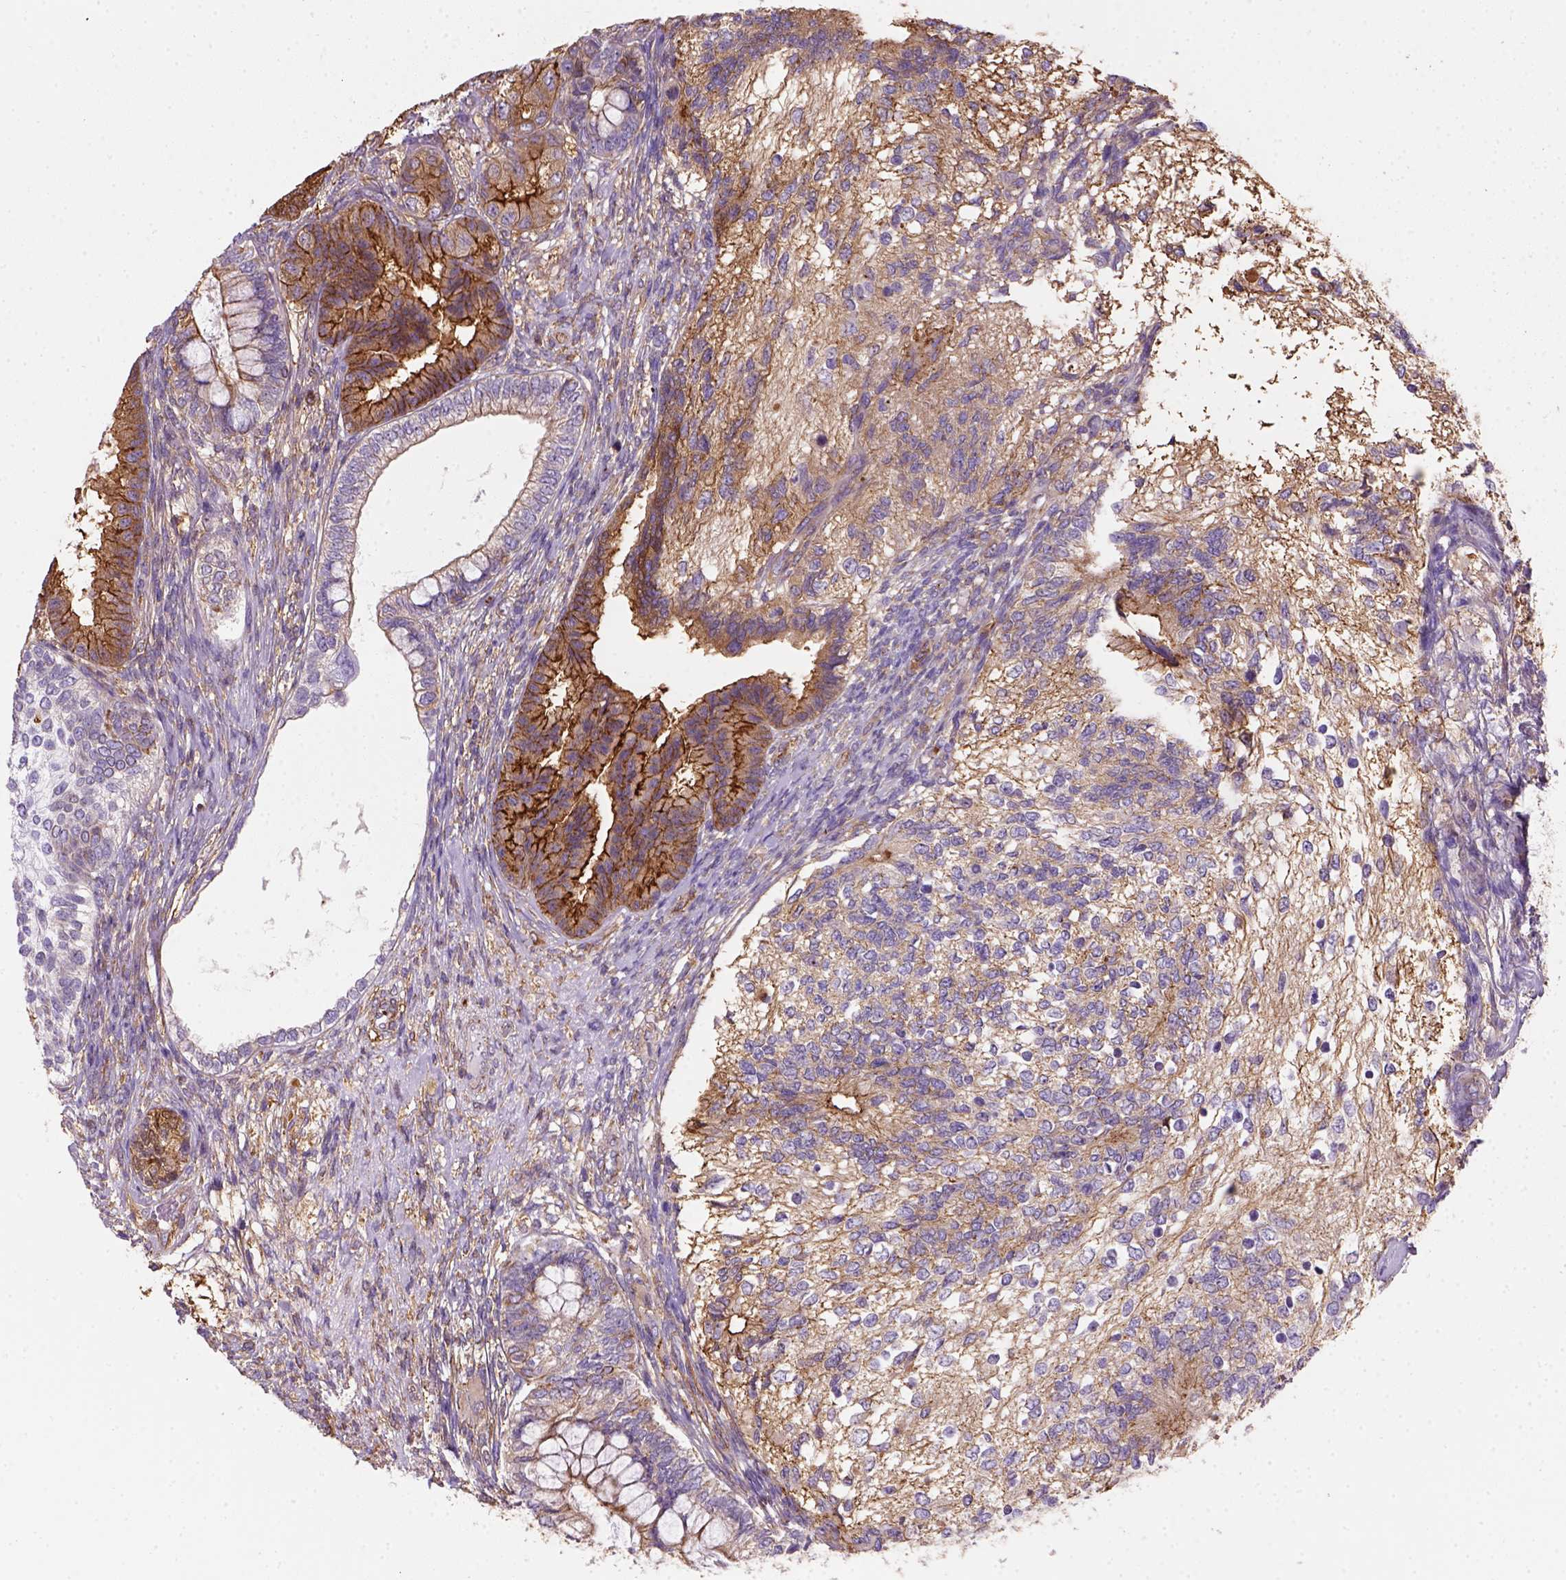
{"staining": {"intensity": "strong", "quantity": "<25%", "location": "cytoplasmic/membranous"}, "tissue": "testis cancer", "cell_type": "Tumor cells", "image_type": "cancer", "snomed": [{"axis": "morphology", "description": "Seminoma, NOS"}, {"axis": "morphology", "description": "Carcinoma, Embryonal, NOS"}, {"axis": "topography", "description": "Testis"}], "caption": "Brown immunohistochemical staining in testis seminoma displays strong cytoplasmic/membranous positivity in approximately <25% of tumor cells.", "gene": "GPRC5D", "patient": {"sex": "male", "age": 41}}